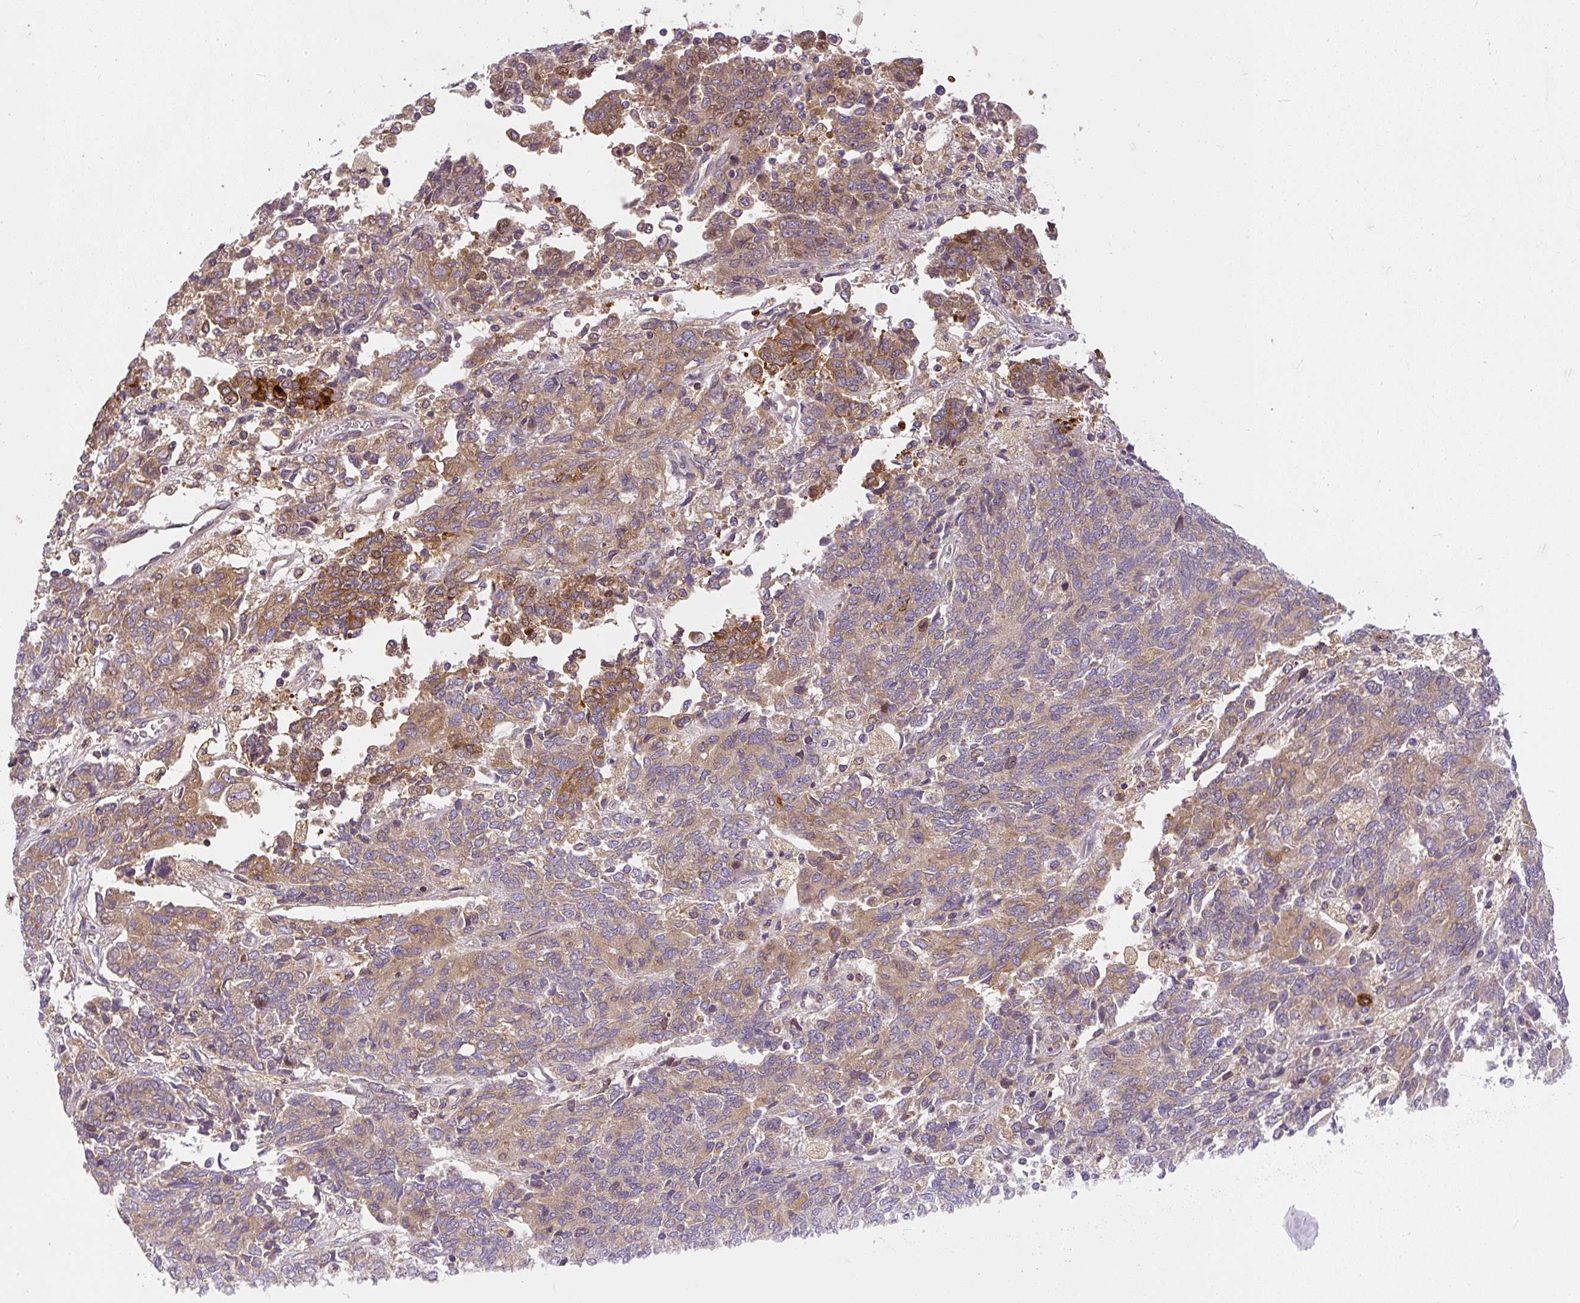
{"staining": {"intensity": "moderate", "quantity": ">75%", "location": "cytoplasmic/membranous"}, "tissue": "endometrial cancer", "cell_type": "Tumor cells", "image_type": "cancer", "snomed": [{"axis": "morphology", "description": "Adenocarcinoma, NOS"}, {"axis": "topography", "description": "Endometrium"}], "caption": "Immunohistochemical staining of human endometrial cancer shows medium levels of moderate cytoplasmic/membranous protein expression in approximately >75% of tumor cells. (DAB (3,3'-diaminobenzidine) IHC, brown staining for protein, blue staining for nuclei).", "gene": "CYP20A1", "patient": {"sex": "female", "age": 80}}